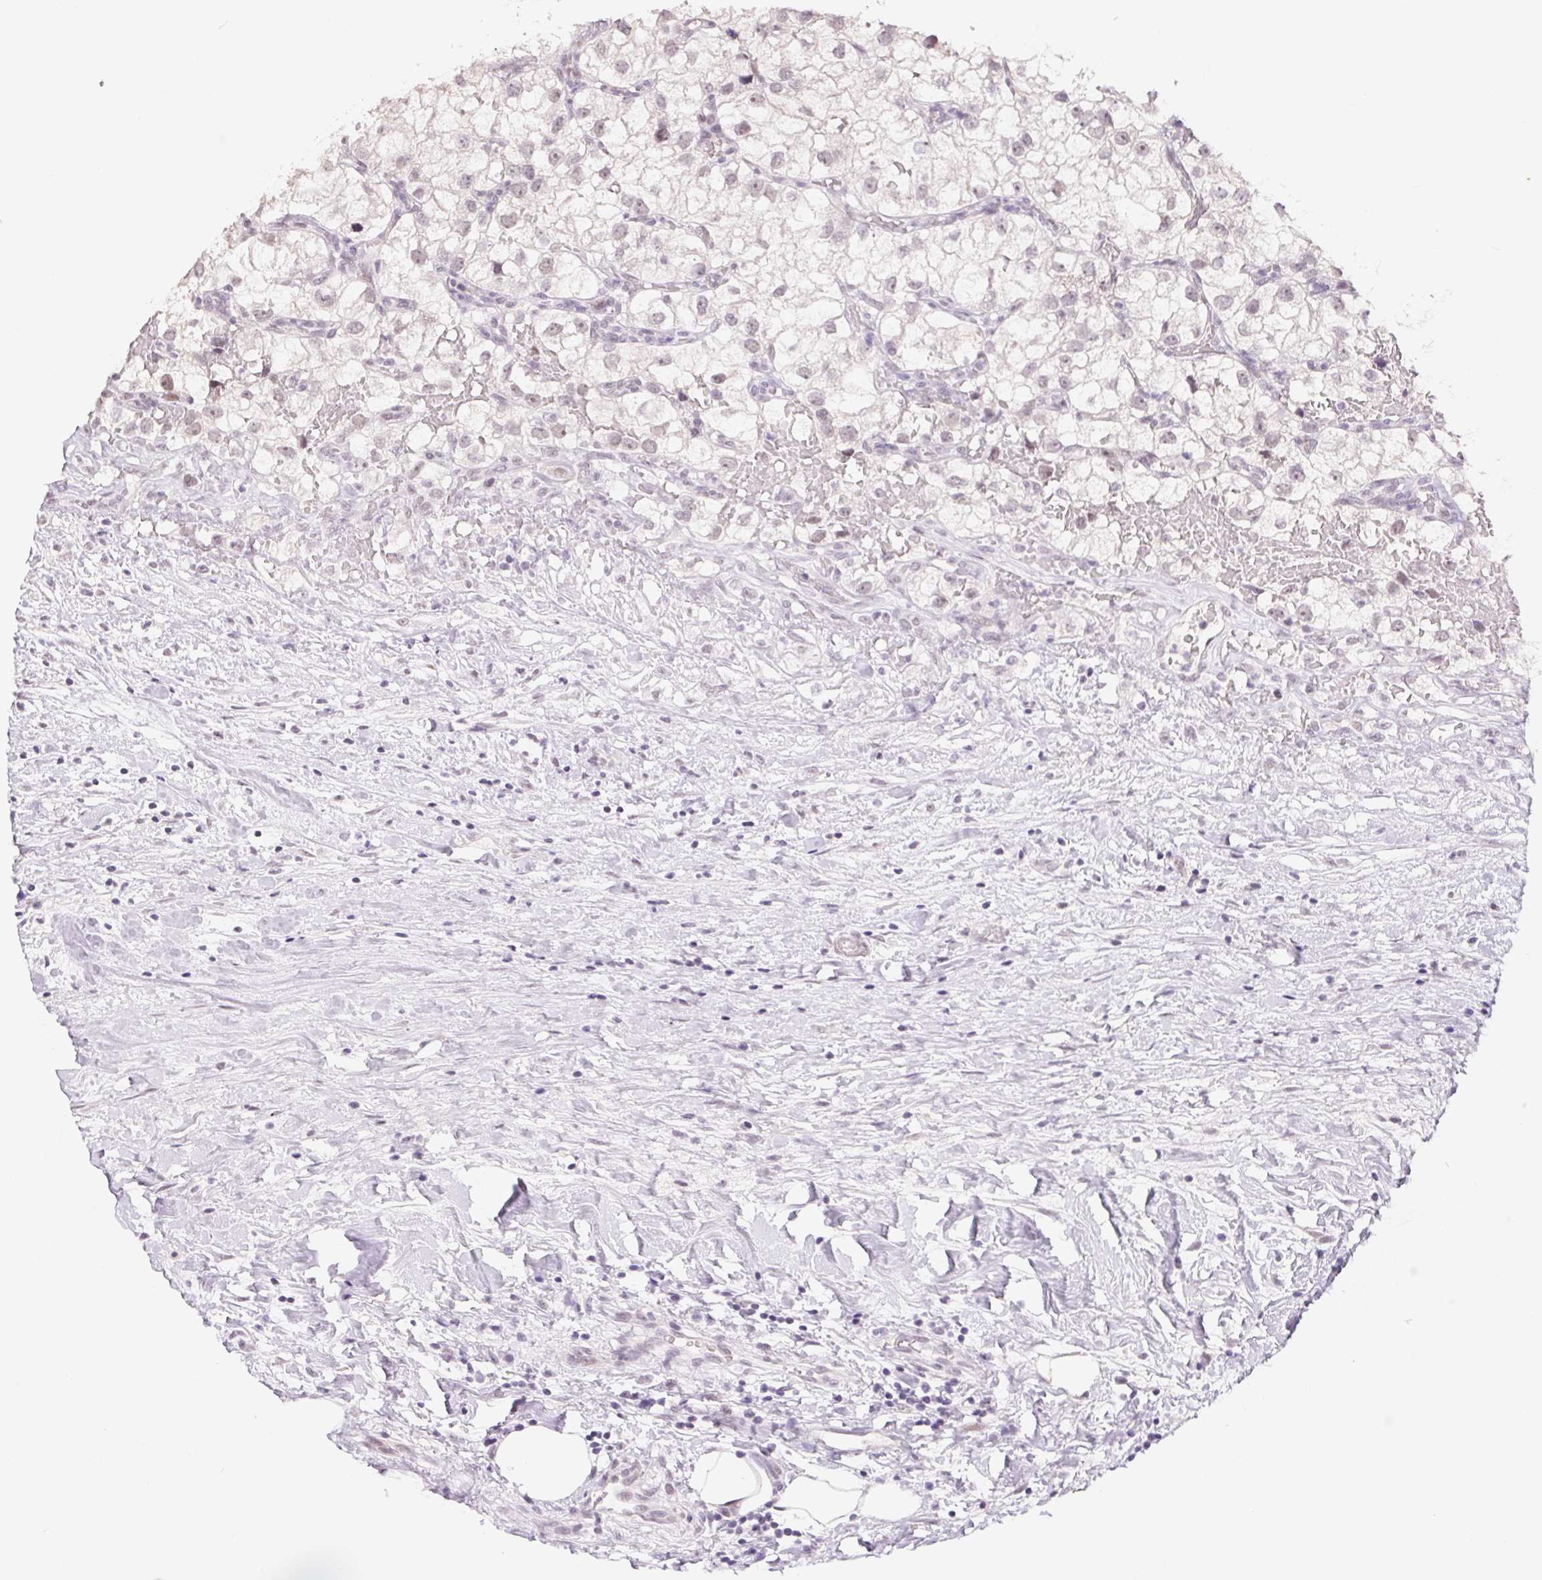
{"staining": {"intensity": "negative", "quantity": "none", "location": "none"}, "tissue": "renal cancer", "cell_type": "Tumor cells", "image_type": "cancer", "snomed": [{"axis": "morphology", "description": "Adenocarcinoma, NOS"}, {"axis": "topography", "description": "Kidney"}], "caption": "This is an immunohistochemistry histopathology image of human renal cancer (adenocarcinoma). There is no positivity in tumor cells.", "gene": "KDM4D", "patient": {"sex": "male", "age": 59}}